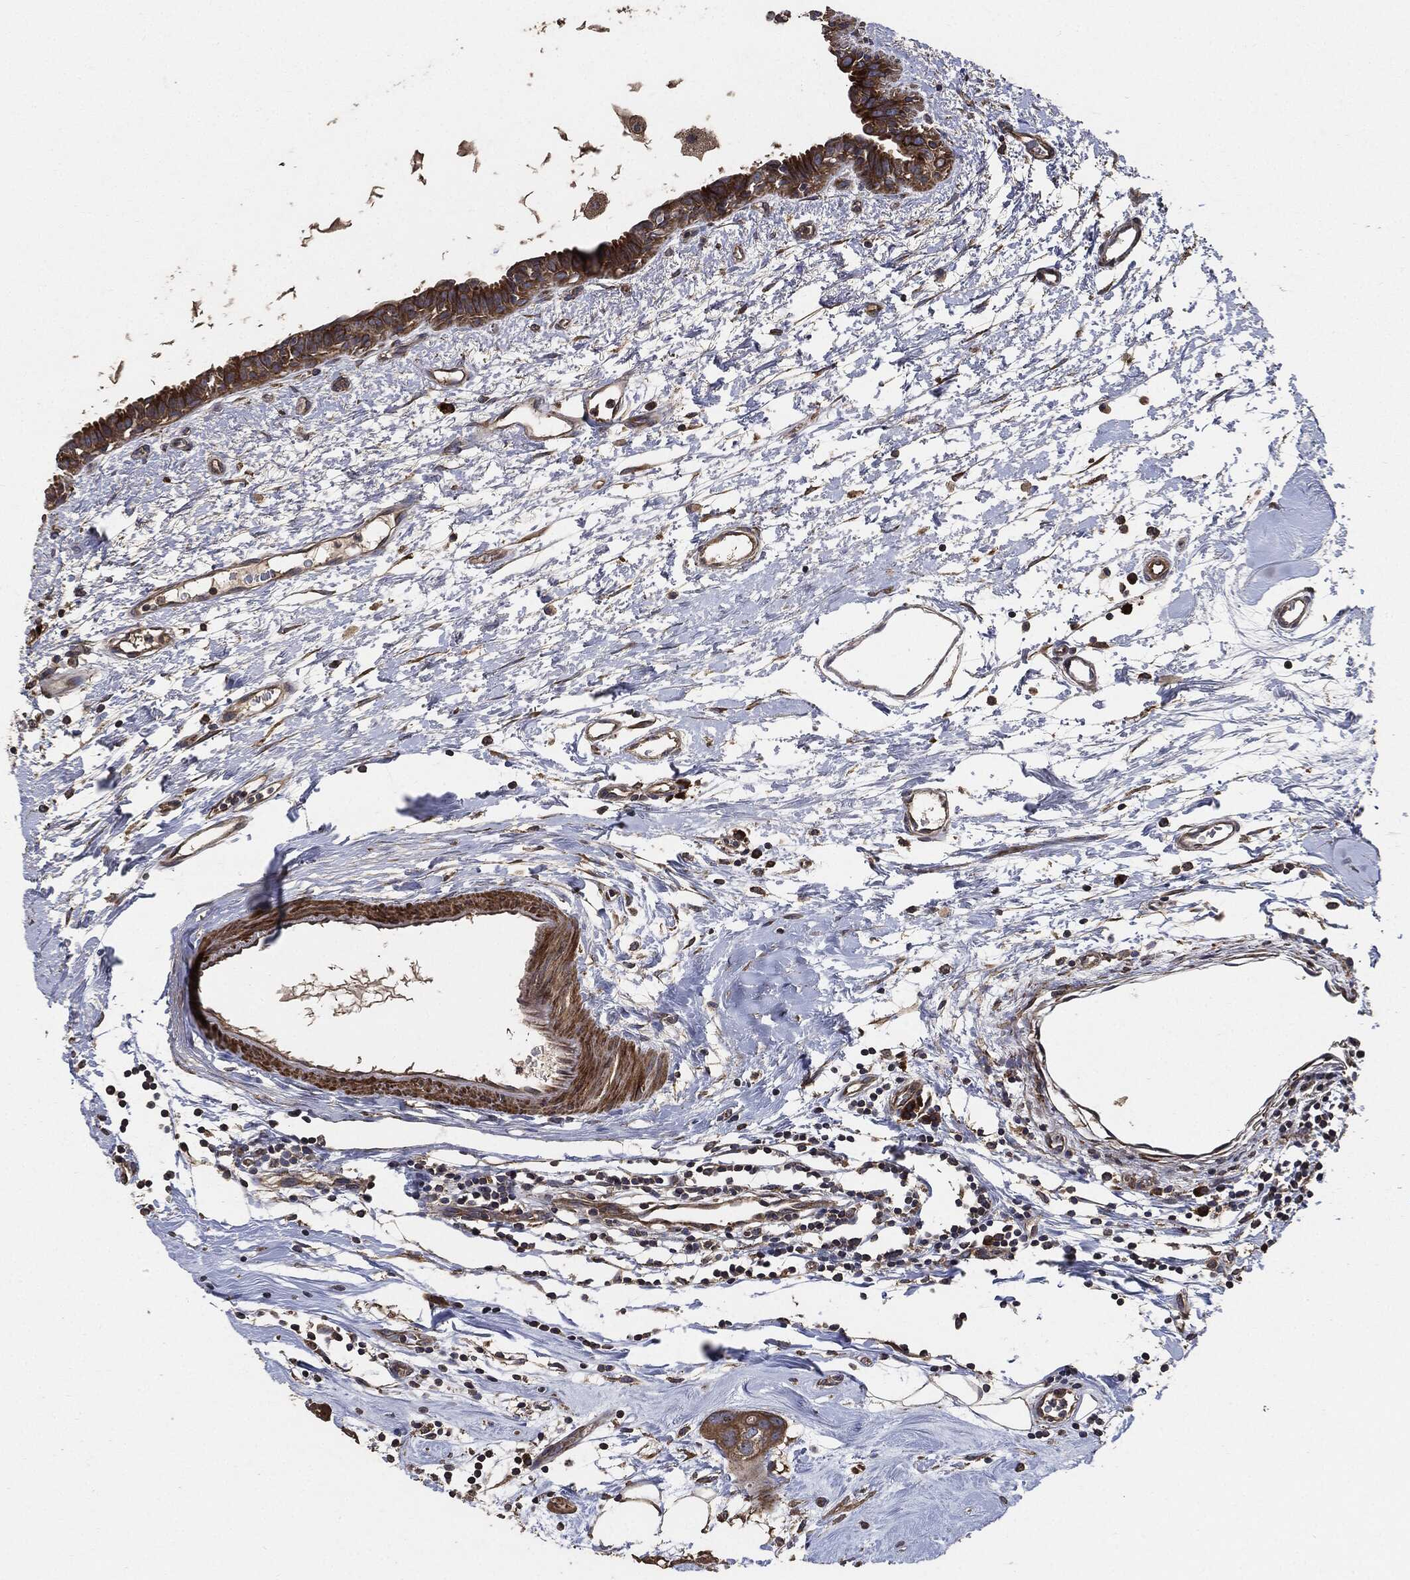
{"staining": {"intensity": "strong", "quantity": "25%-75%", "location": "cytoplasmic/membranous"}, "tissue": "breast cancer", "cell_type": "Tumor cells", "image_type": "cancer", "snomed": [{"axis": "morphology", "description": "Normal tissue, NOS"}, {"axis": "morphology", "description": "Duct carcinoma"}, {"axis": "topography", "description": "Breast"}], "caption": "Breast cancer (infiltrating ductal carcinoma) stained with immunohistochemistry (IHC) shows strong cytoplasmic/membranous positivity in approximately 25%-75% of tumor cells.", "gene": "STK3", "patient": {"sex": "female", "age": 40}}